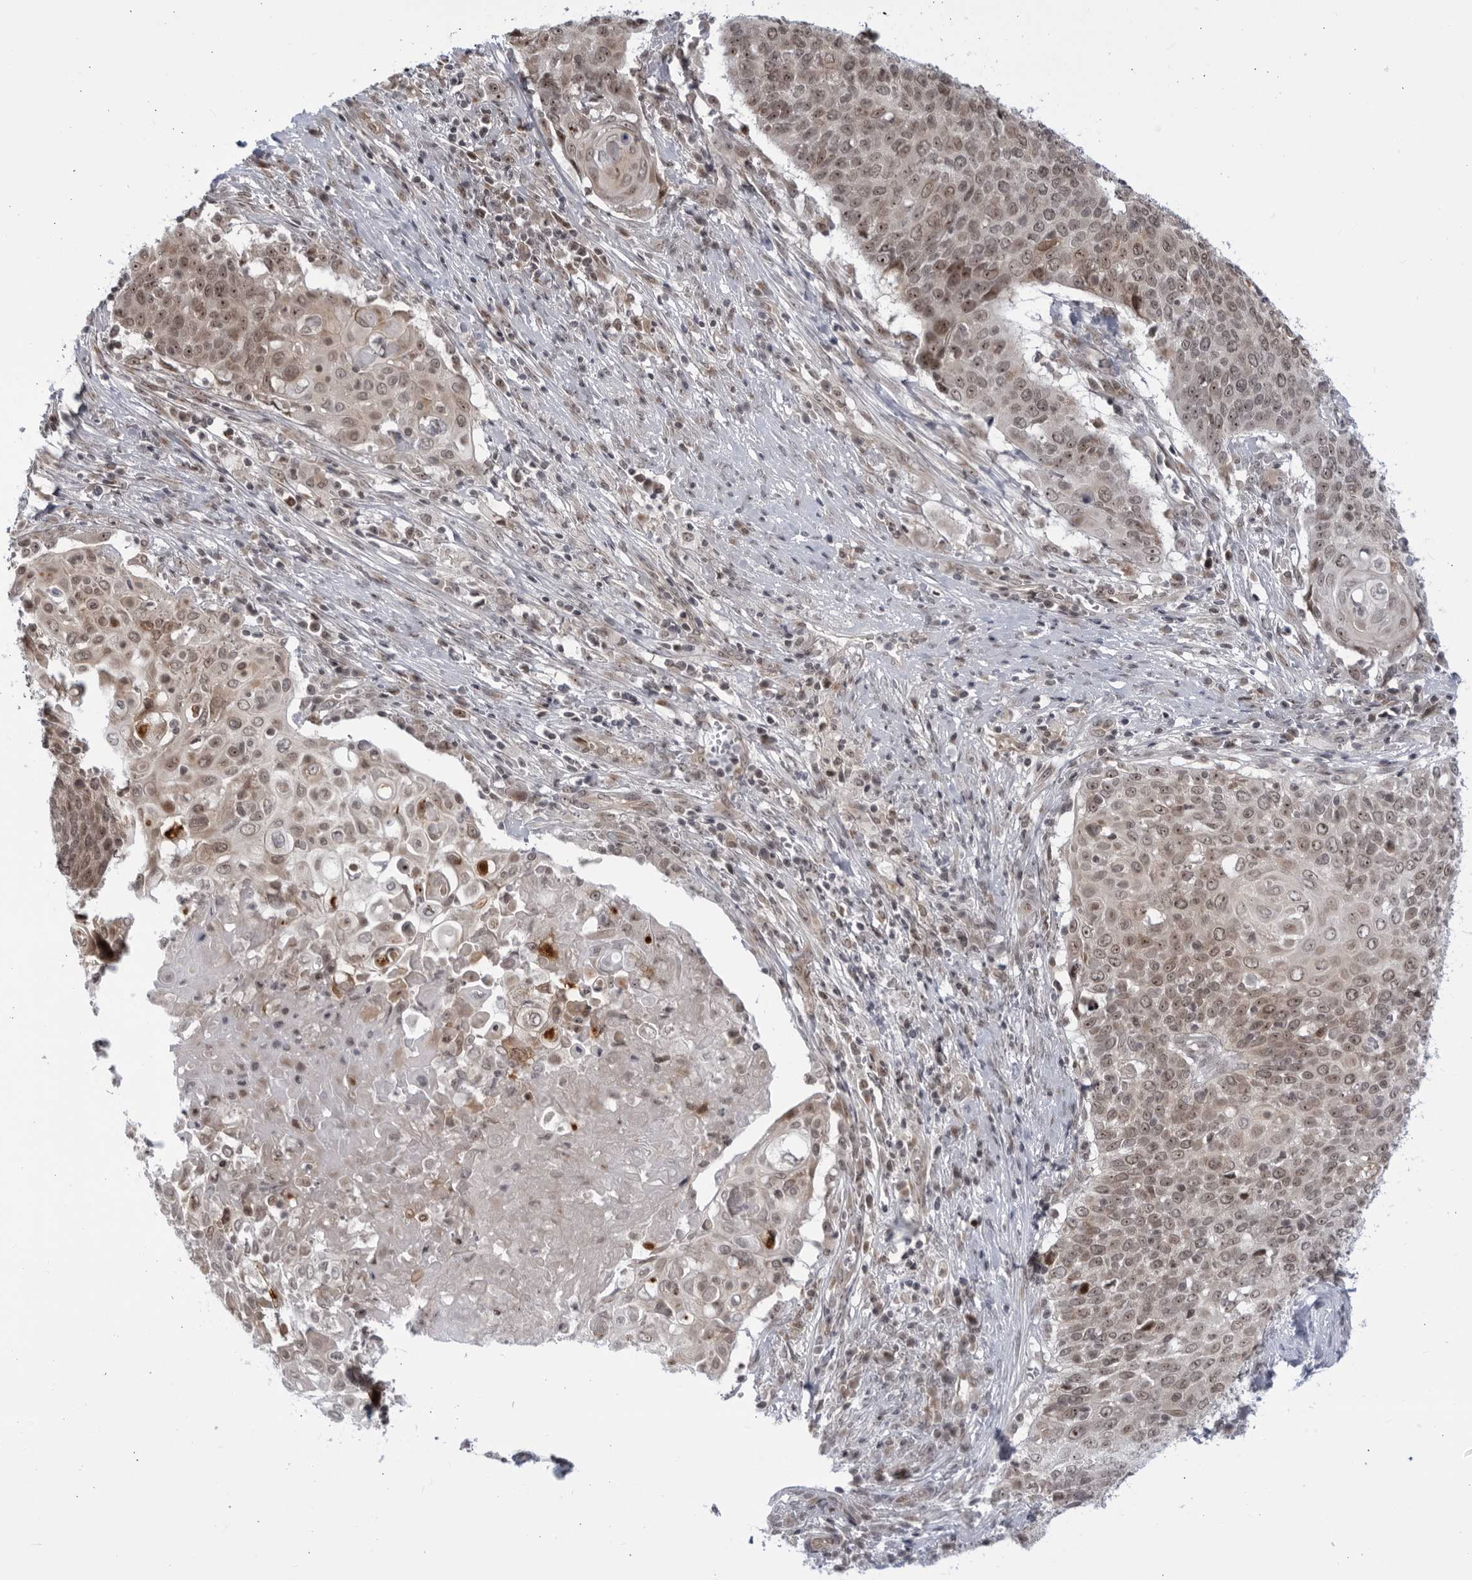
{"staining": {"intensity": "moderate", "quantity": ">75%", "location": "nuclear"}, "tissue": "cervical cancer", "cell_type": "Tumor cells", "image_type": "cancer", "snomed": [{"axis": "morphology", "description": "Squamous cell carcinoma, NOS"}, {"axis": "topography", "description": "Cervix"}], "caption": "Immunohistochemical staining of cervical cancer shows medium levels of moderate nuclear expression in approximately >75% of tumor cells.", "gene": "ITGB3BP", "patient": {"sex": "female", "age": 39}}